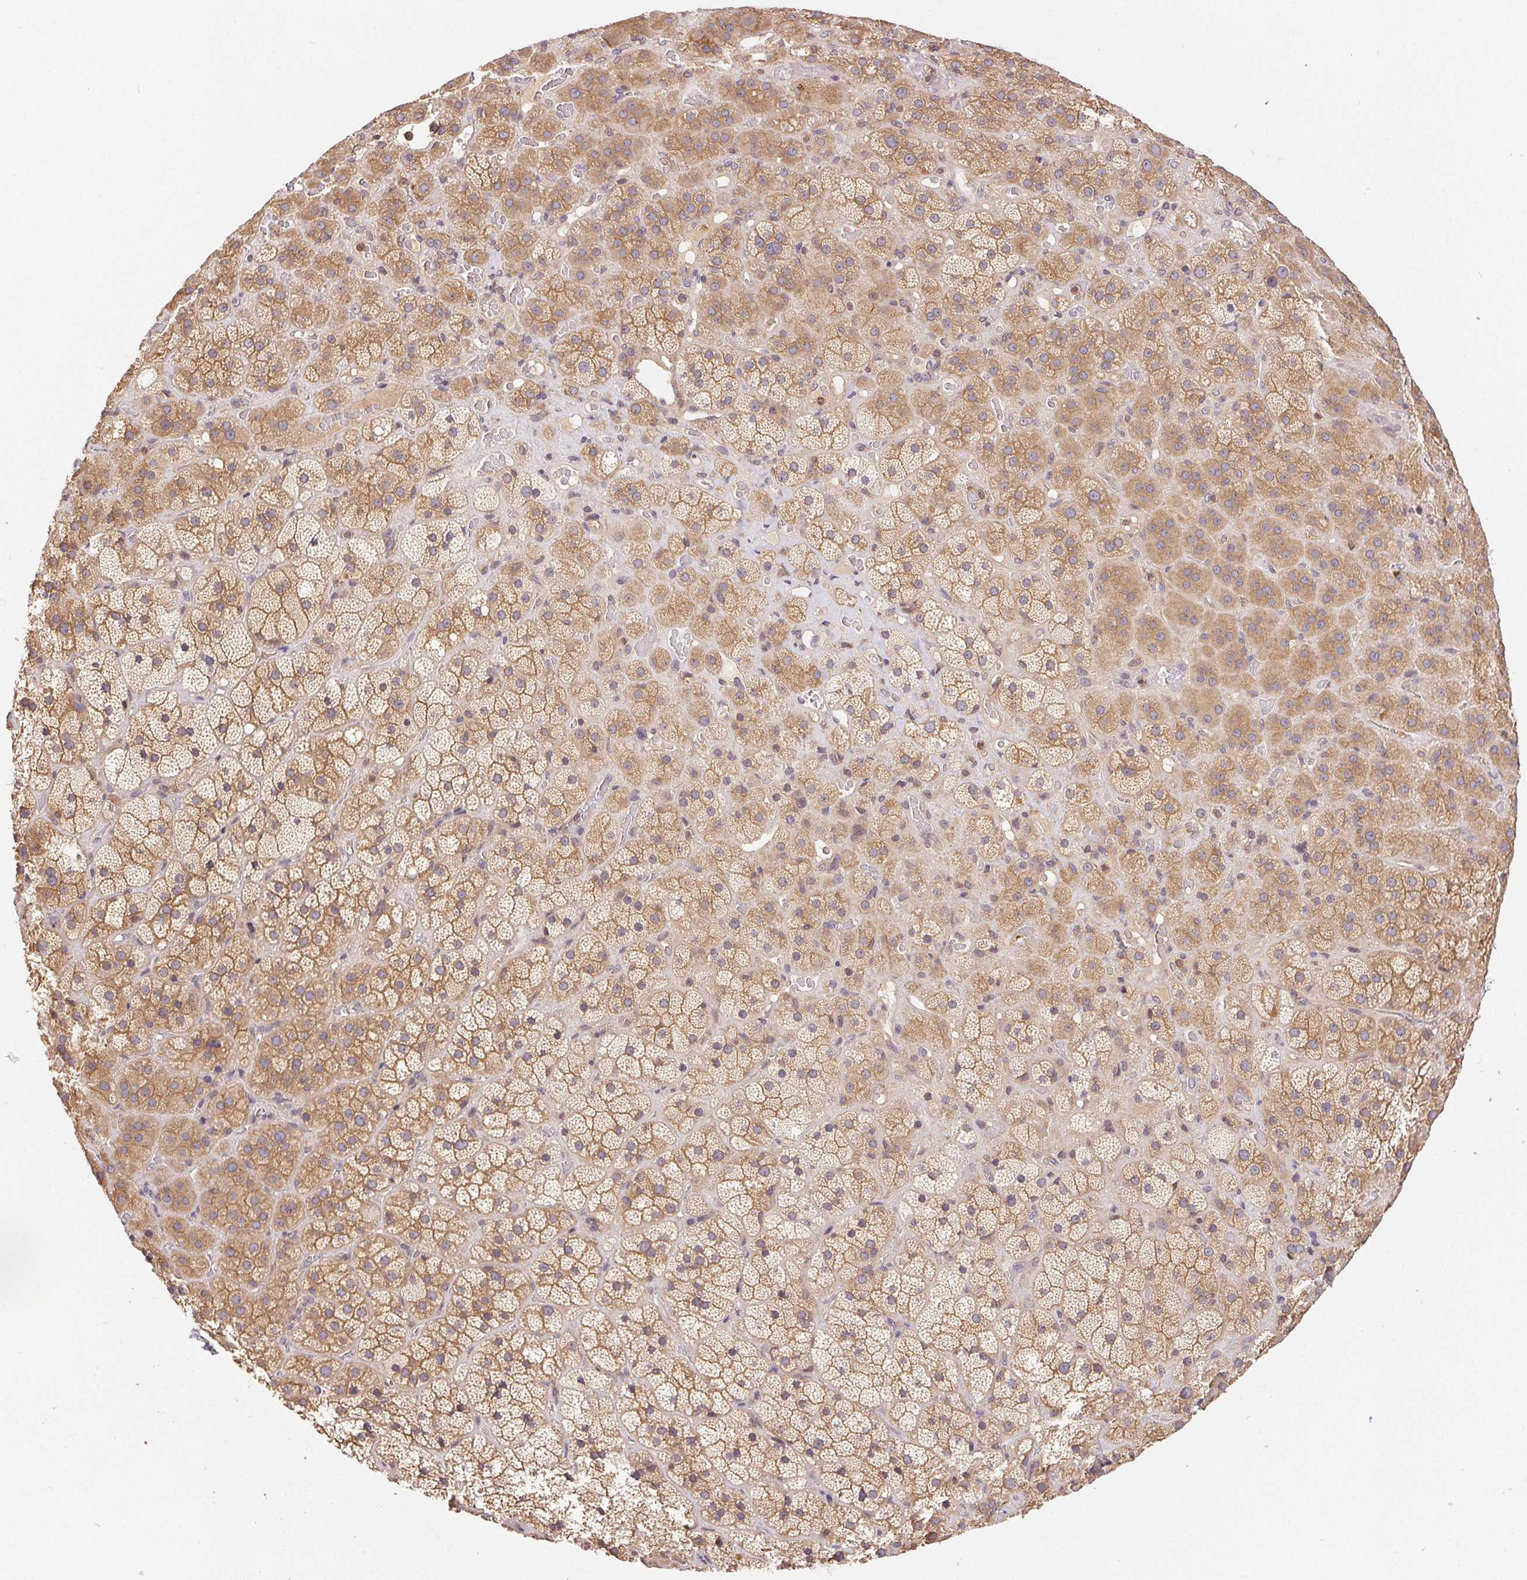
{"staining": {"intensity": "moderate", "quantity": ">75%", "location": "cytoplasmic/membranous"}, "tissue": "adrenal gland", "cell_type": "Glandular cells", "image_type": "normal", "snomed": [{"axis": "morphology", "description": "Normal tissue, NOS"}, {"axis": "topography", "description": "Adrenal gland"}], "caption": "The micrograph demonstrates staining of benign adrenal gland, revealing moderate cytoplasmic/membranous protein expression (brown color) within glandular cells.", "gene": "GDI1", "patient": {"sex": "male", "age": 57}}